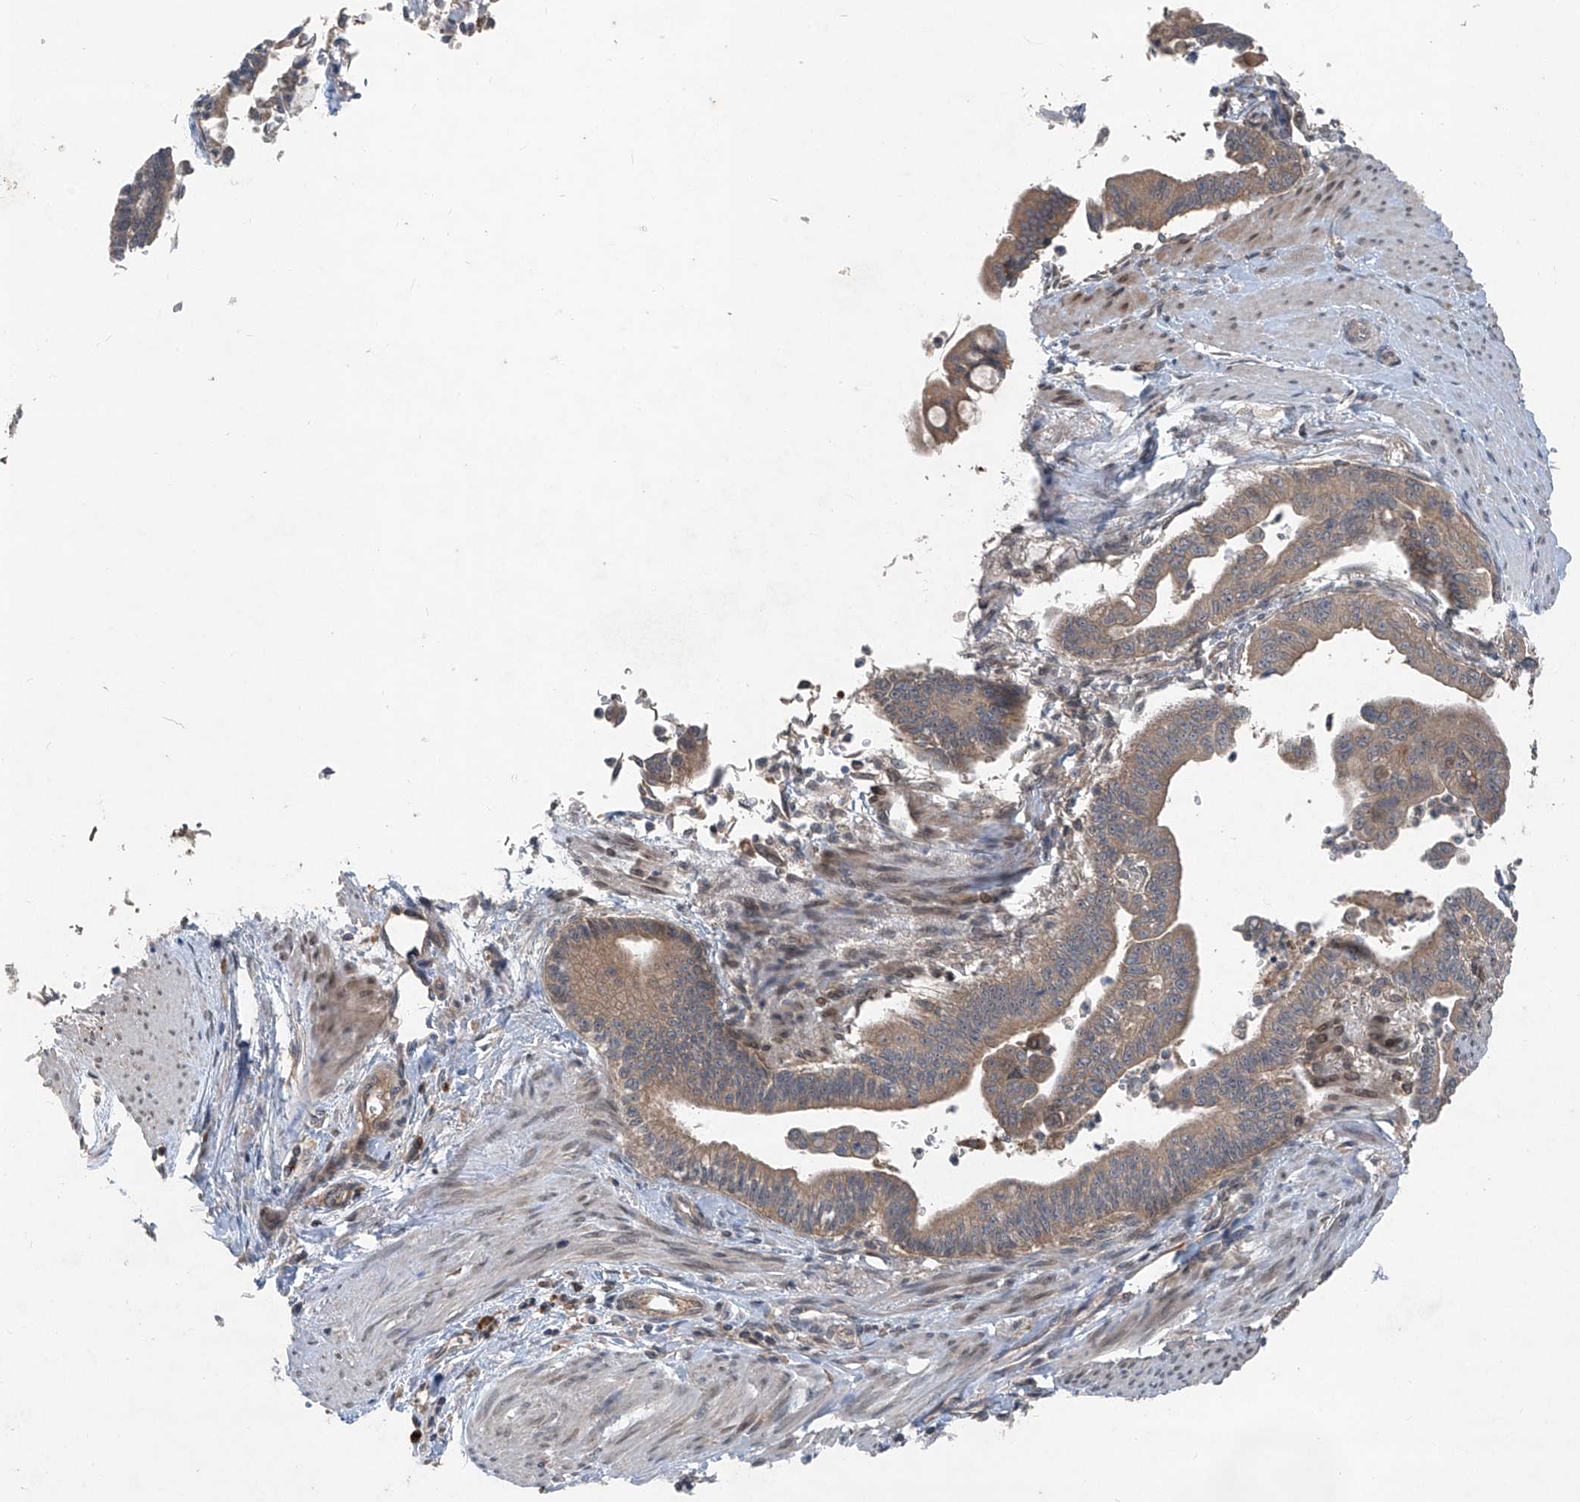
{"staining": {"intensity": "weak", "quantity": ">75%", "location": "cytoplasmic/membranous"}, "tissue": "pancreatic cancer", "cell_type": "Tumor cells", "image_type": "cancer", "snomed": [{"axis": "morphology", "description": "Adenocarcinoma, NOS"}, {"axis": "topography", "description": "Pancreas"}], "caption": "IHC micrograph of pancreatic adenocarcinoma stained for a protein (brown), which exhibits low levels of weak cytoplasmic/membranous staining in about >75% of tumor cells.", "gene": "FOXRED2", "patient": {"sex": "male", "age": 70}}